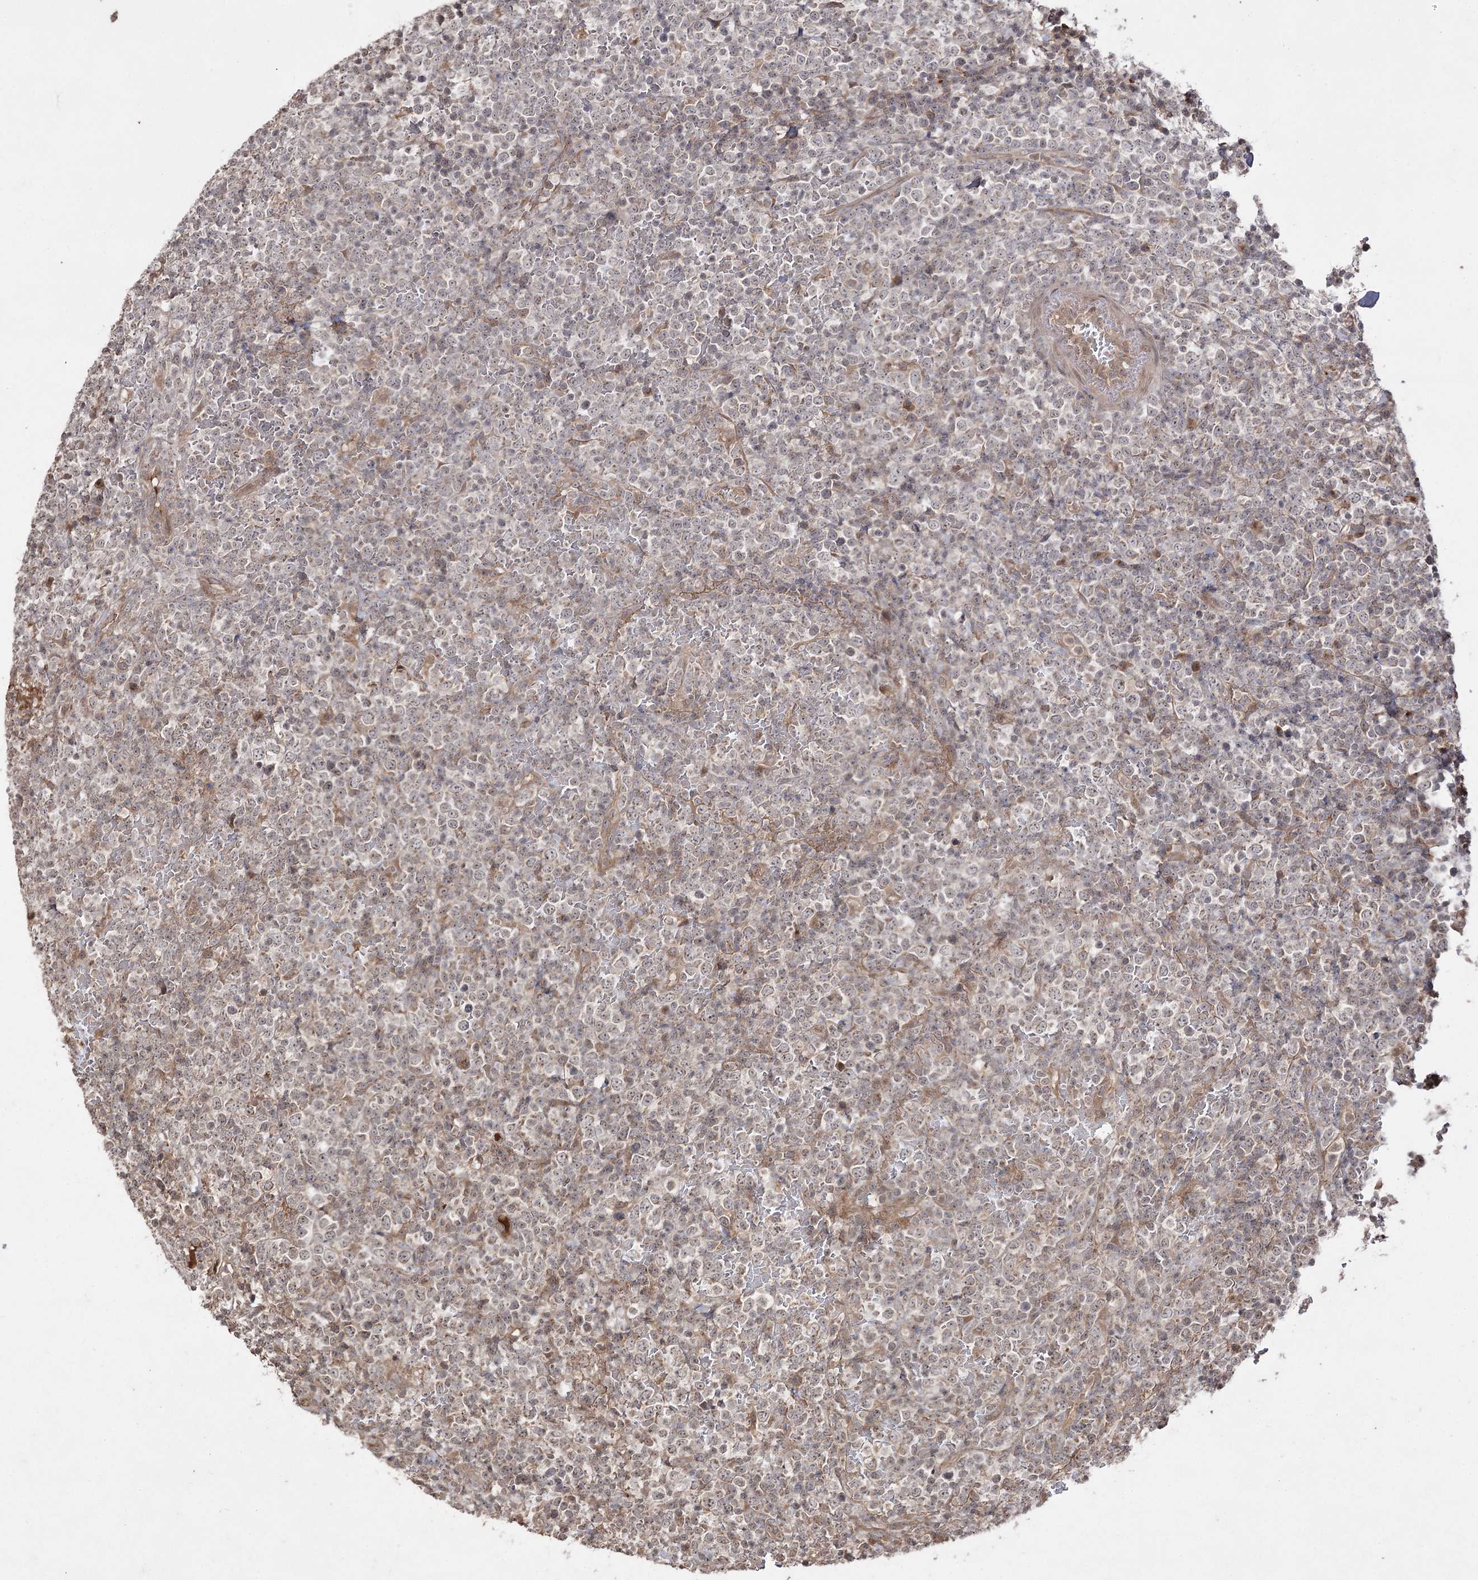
{"staining": {"intensity": "moderate", "quantity": "<25%", "location": "cytoplasmic/membranous"}, "tissue": "lymphoma", "cell_type": "Tumor cells", "image_type": "cancer", "snomed": [{"axis": "morphology", "description": "Malignant lymphoma, non-Hodgkin's type, High grade"}, {"axis": "topography", "description": "Colon"}], "caption": "The micrograph displays a brown stain indicating the presence of a protein in the cytoplasmic/membranous of tumor cells in high-grade malignant lymphoma, non-Hodgkin's type. The protein is stained brown, and the nuclei are stained in blue (DAB (3,3'-diaminobenzidine) IHC with brightfield microscopy, high magnification).", "gene": "FANCL", "patient": {"sex": "female", "age": 53}}